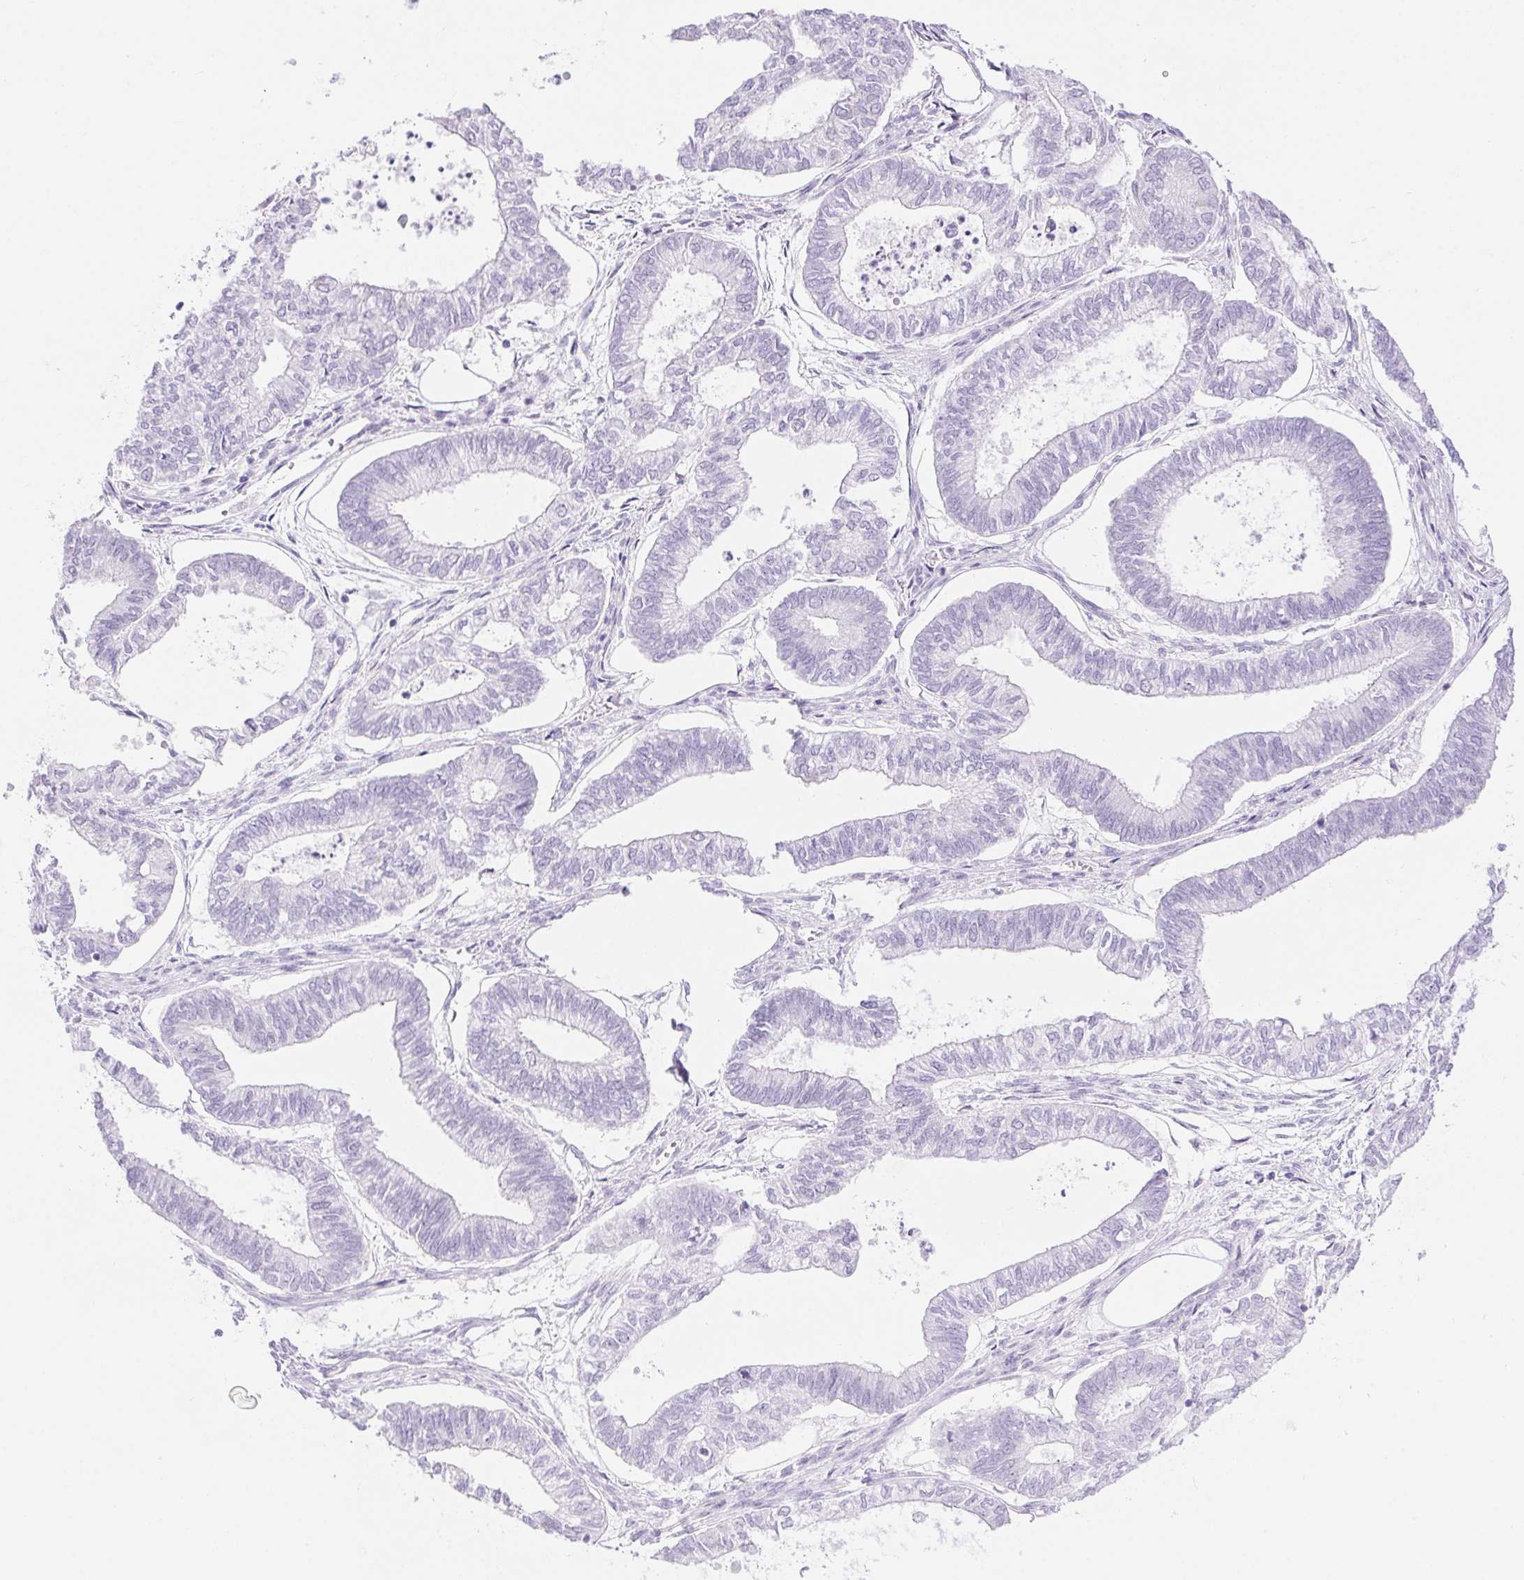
{"staining": {"intensity": "negative", "quantity": "none", "location": "none"}, "tissue": "ovarian cancer", "cell_type": "Tumor cells", "image_type": "cancer", "snomed": [{"axis": "morphology", "description": "Carcinoma, endometroid"}, {"axis": "topography", "description": "Ovary"}], "caption": "This is an IHC image of ovarian endometroid carcinoma. There is no staining in tumor cells.", "gene": "ERP27", "patient": {"sex": "female", "age": 64}}